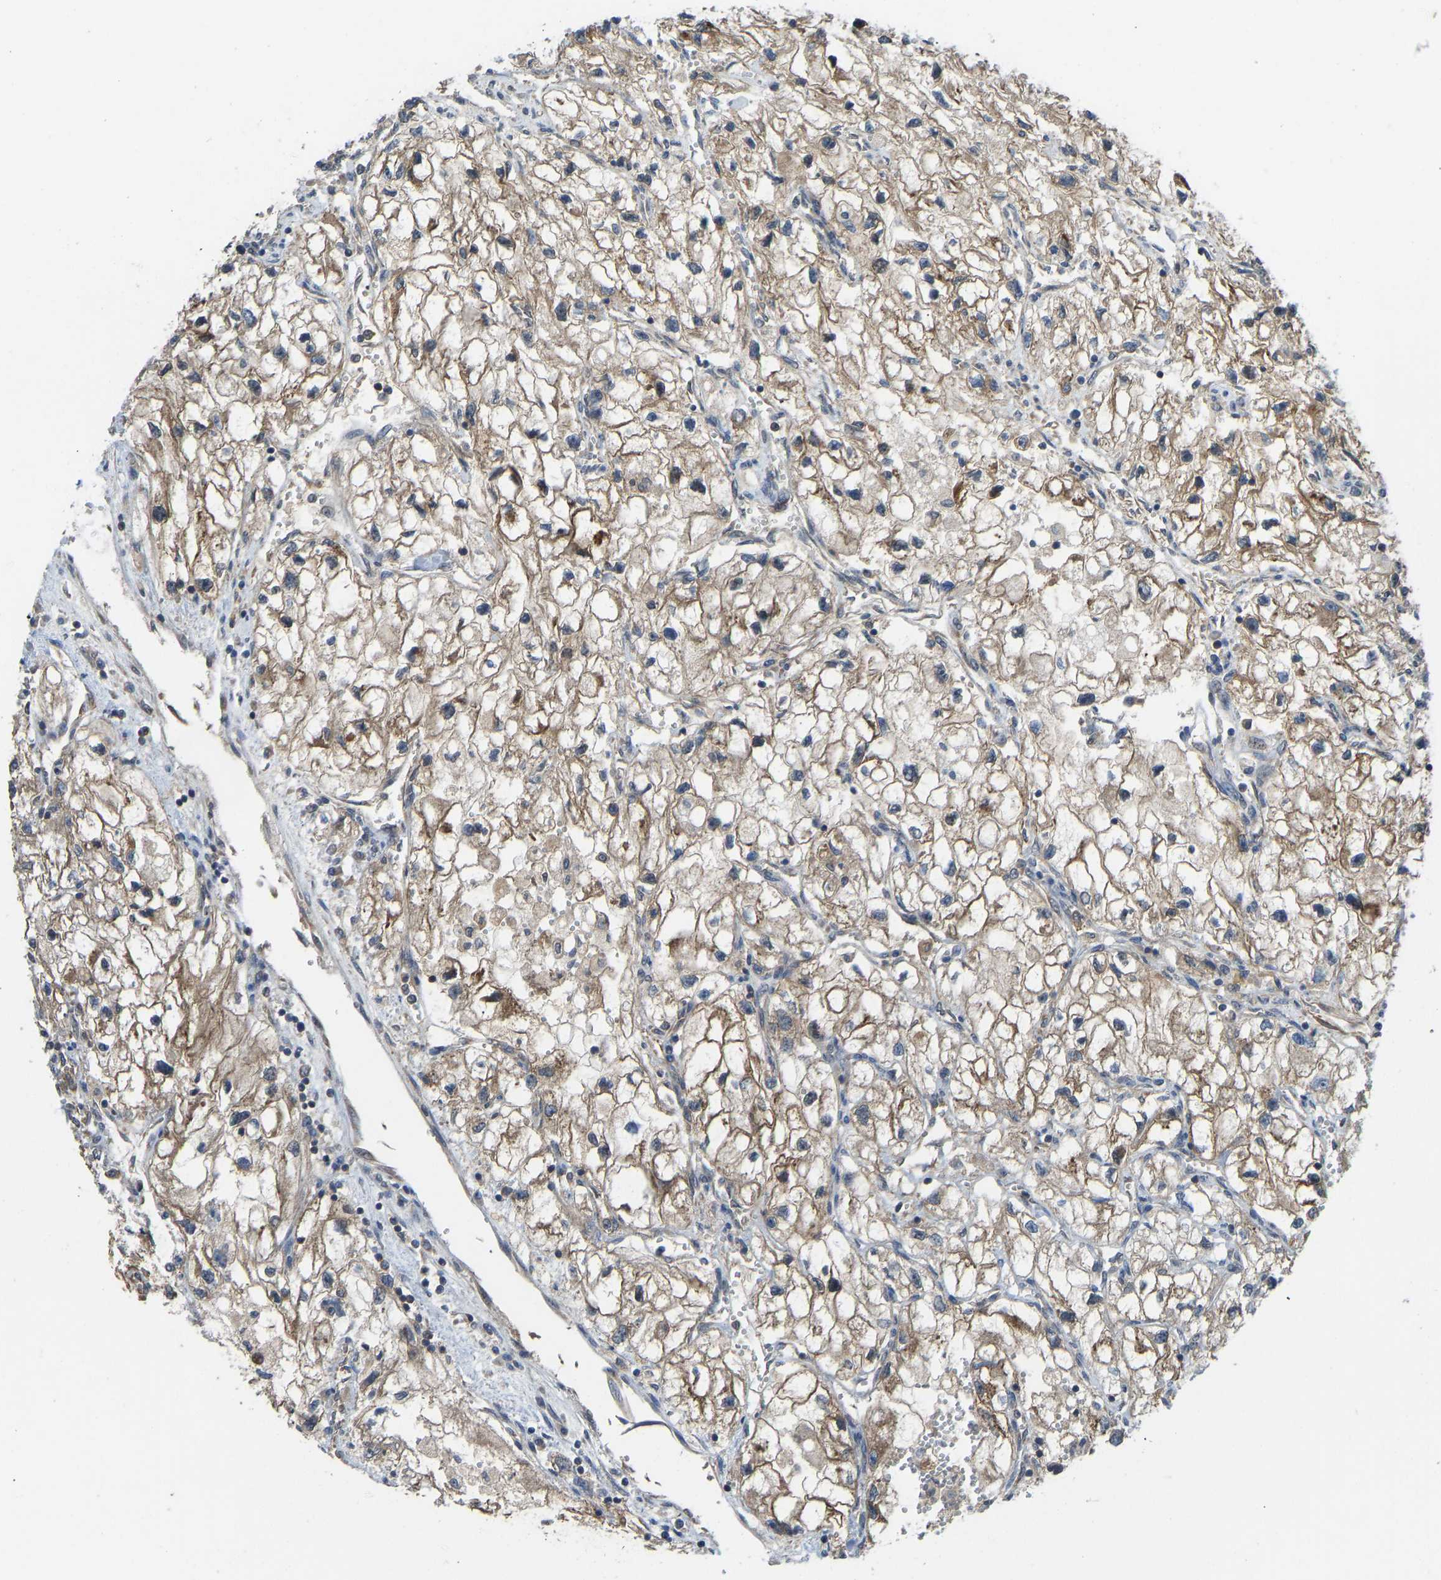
{"staining": {"intensity": "moderate", "quantity": ">75%", "location": "cytoplasmic/membranous"}, "tissue": "renal cancer", "cell_type": "Tumor cells", "image_type": "cancer", "snomed": [{"axis": "morphology", "description": "Adenocarcinoma, NOS"}, {"axis": "topography", "description": "Kidney"}], "caption": "Tumor cells exhibit moderate cytoplasmic/membranous expression in approximately >75% of cells in renal adenocarcinoma.", "gene": "CCT8", "patient": {"sex": "female", "age": 70}}